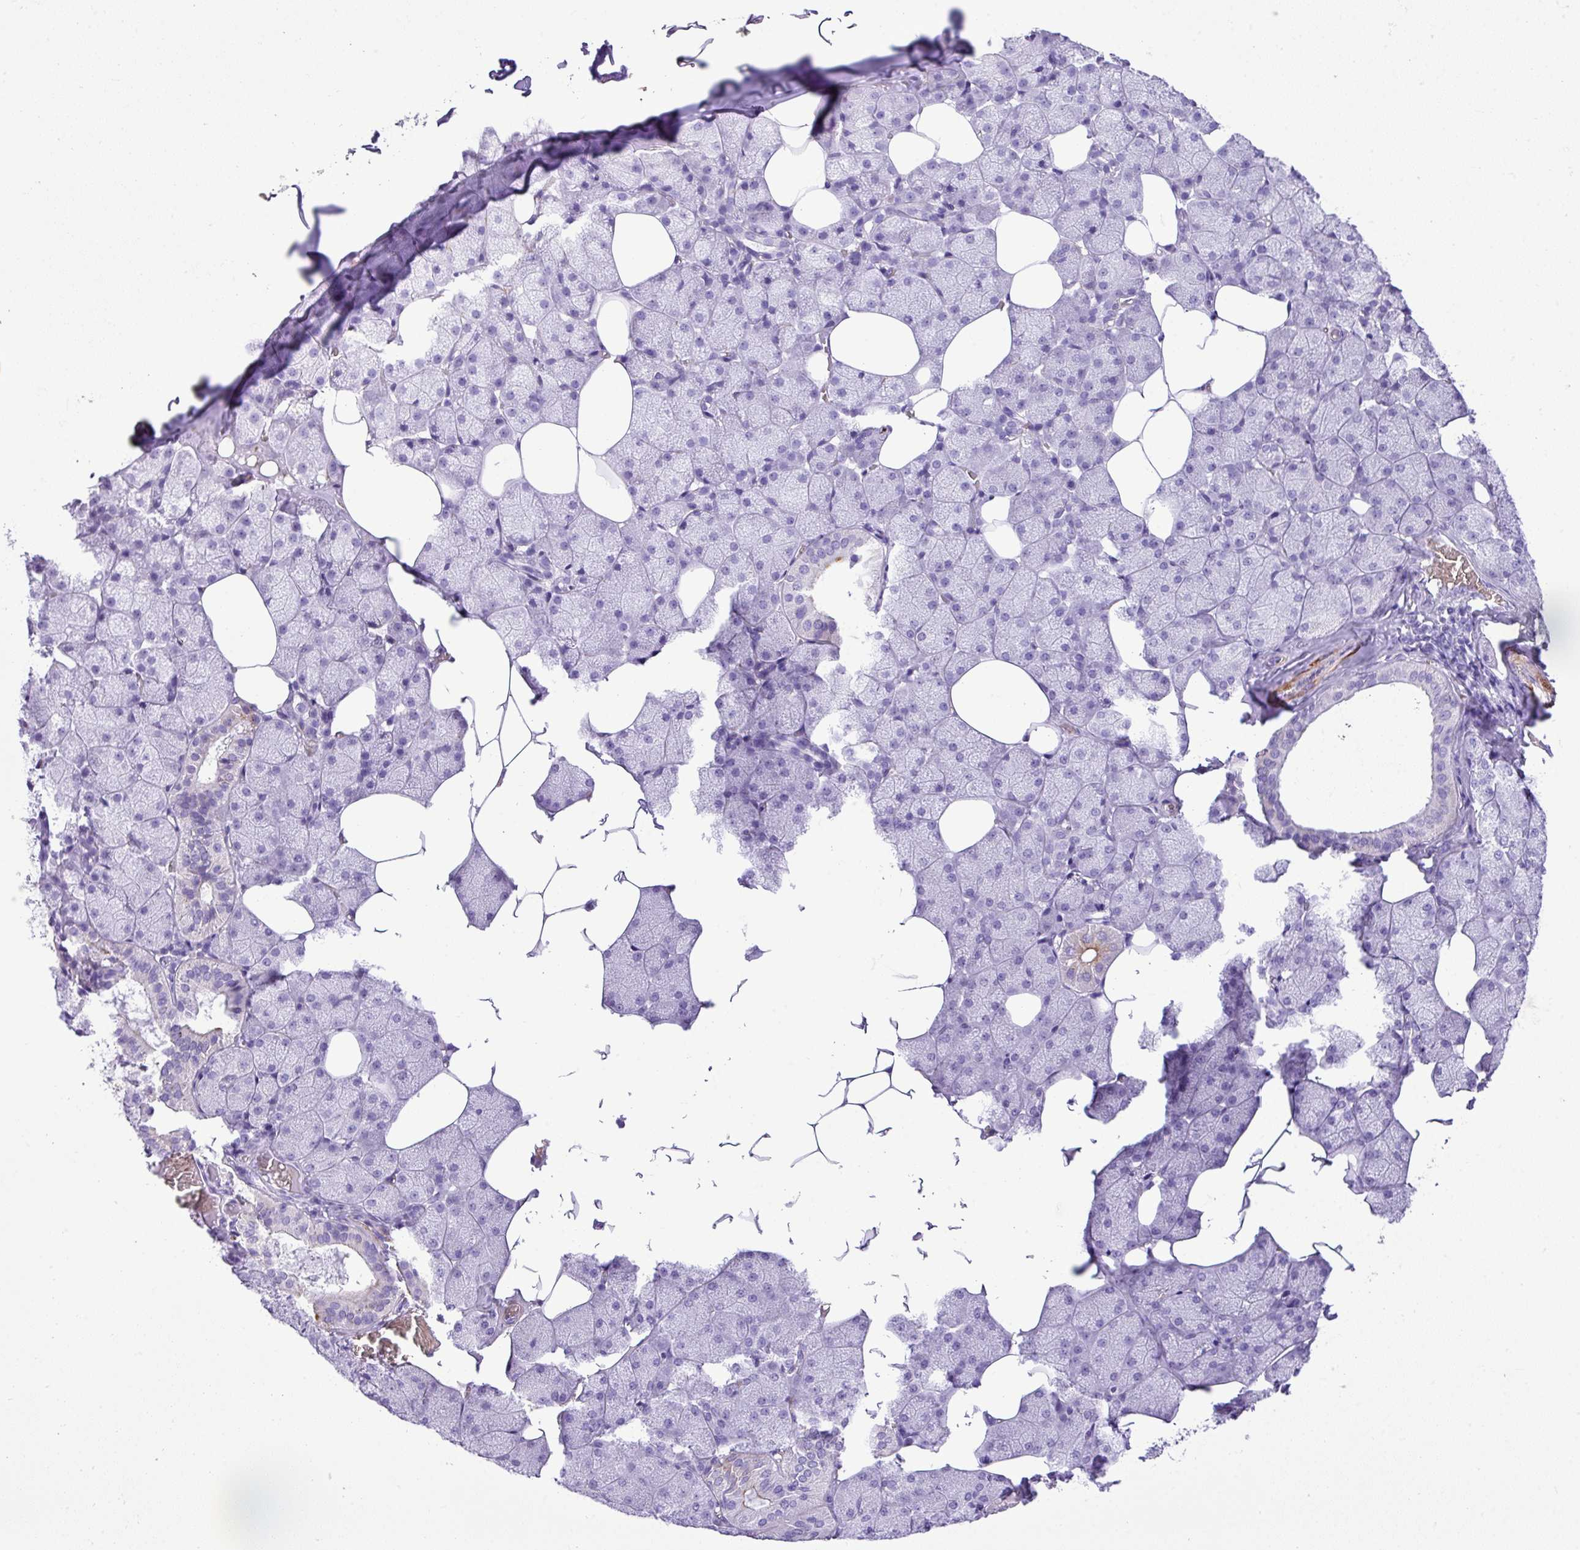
{"staining": {"intensity": "strong", "quantity": "<25%", "location": "cytoplasmic/membranous"}, "tissue": "salivary gland", "cell_type": "Glandular cells", "image_type": "normal", "snomed": [{"axis": "morphology", "description": "Normal tissue, NOS"}, {"axis": "topography", "description": "Salivary gland"}, {"axis": "topography", "description": "Peripheral nerve tissue"}], "caption": "IHC of benign salivary gland displays medium levels of strong cytoplasmic/membranous expression in approximately <25% of glandular cells.", "gene": "ZSCAN5A", "patient": {"sex": "male", "age": 38}}